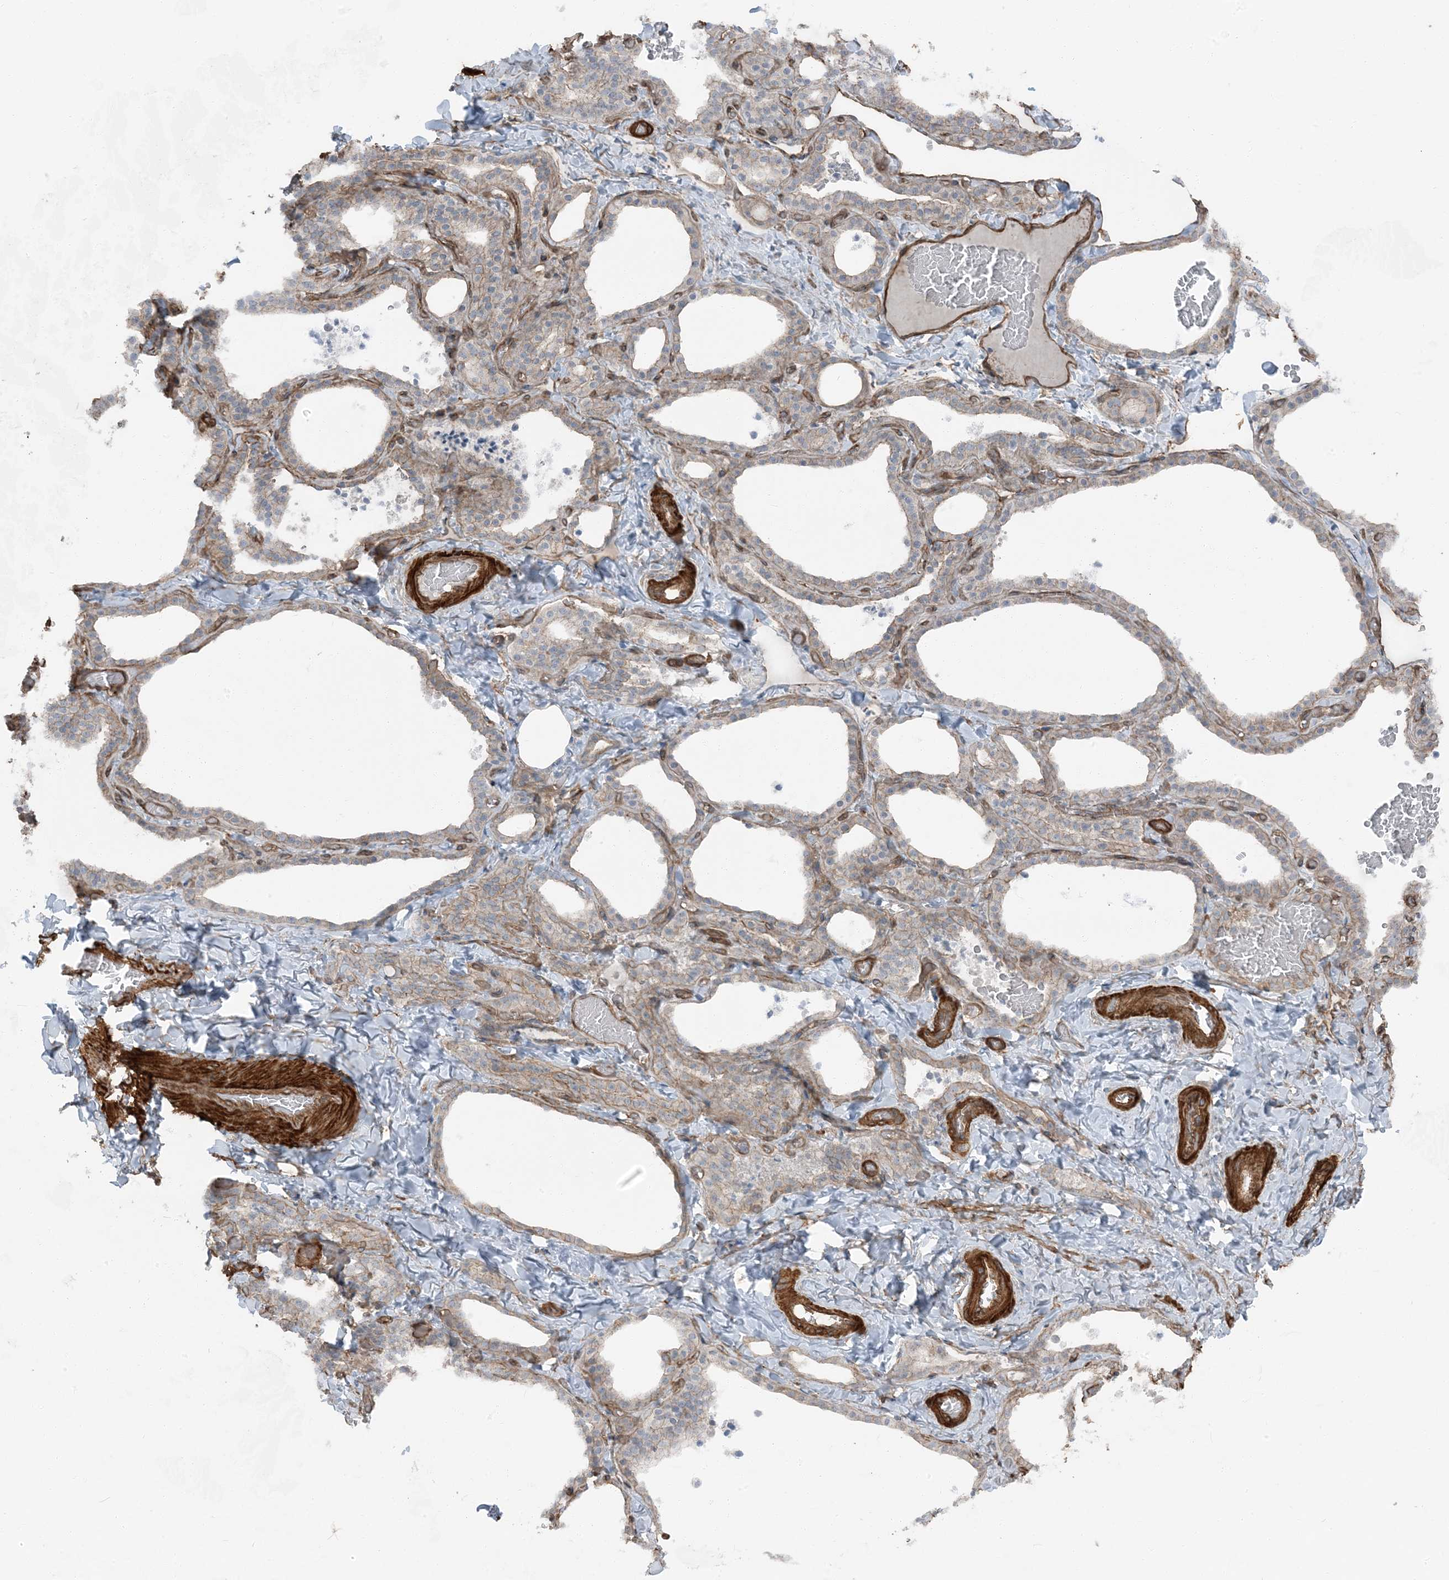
{"staining": {"intensity": "weak", "quantity": ">75%", "location": "cytoplasmic/membranous"}, "tissue": "thyroid gland", "cell_type": "Glandular cells", "image_type": "normal", "snomed": [{"axis": "morphology", "description": "Normal tissue, NOS"}, {"axis": "topography", "description": "Thyroid gland"}], "caption": "Glandular cells demonstrate weak cytoplasmic/membranous positivity in approximately >75% of cells in normal thyroid gland. Using DAB (3,3'-diaminobenzidine) (brown) and hematoxylin (blue) stains, captured at high magnification using brightfield microscopy.", "gene": "ZFP90", "patient": {"sex": "female", "age": 22}}